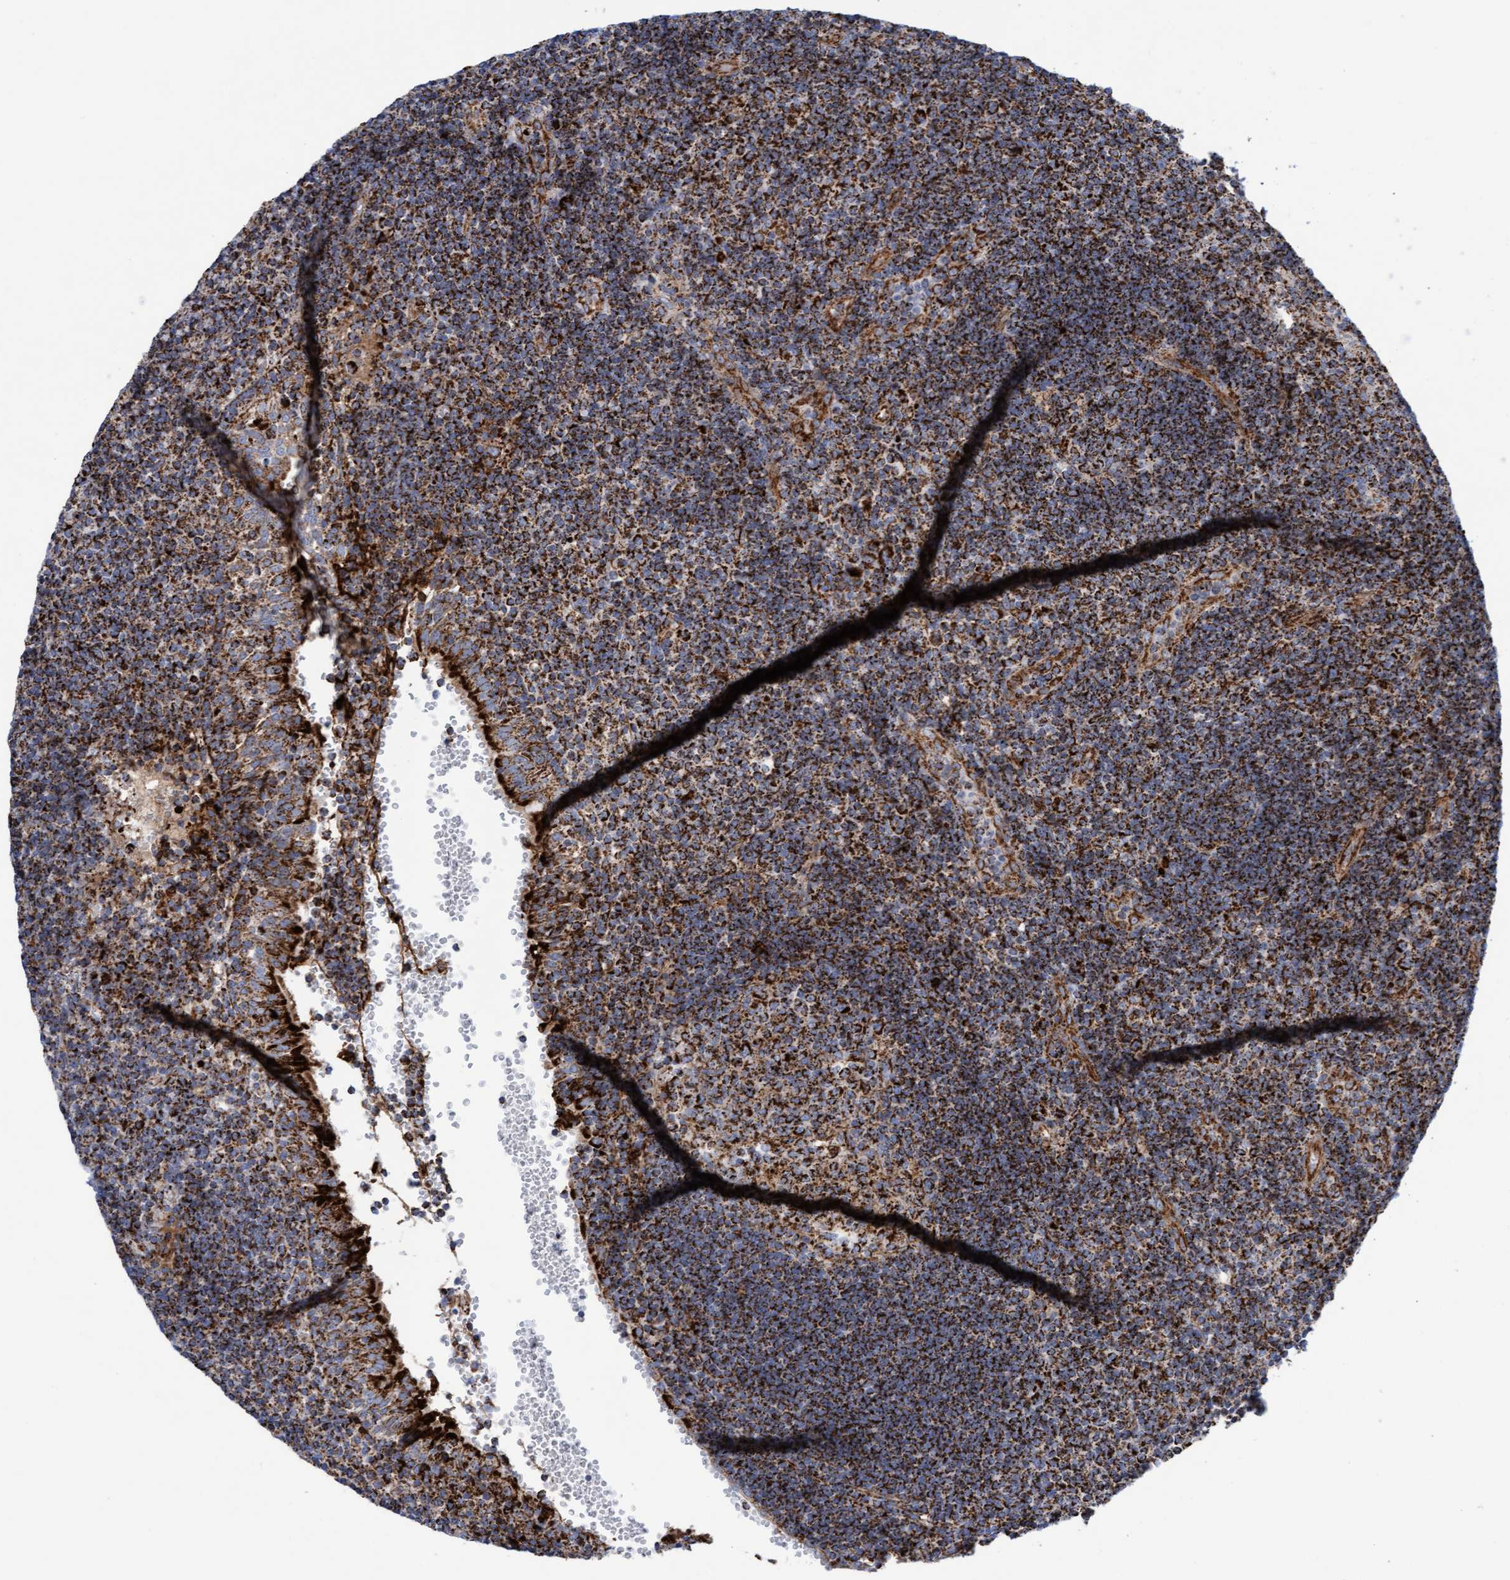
{"staining": {"intensity": "strong", "quantity": ">75%", "location": "cytoplasmic/membranous"}, "tissue": "tonsil", "cell_type": "Germinal center cells", "image_type": "normal", "snomed": [{"axis": "morphology", "description": "Normal tissue, NOS"}, {"axis": "topography", "description": "Tonsil"}], "caption": "The immunohistochemical stain labels strong cytoplasmic/membranous staining in germinal center cells of benign tonsil. The staining was performed using DAB to visualize the protein expression in brown, while the nuclei were stained in blue with hematoxylin (Magnification: 20x).", "gene": "GGTA1", "patient": {"sex": "female", "age": 40}}